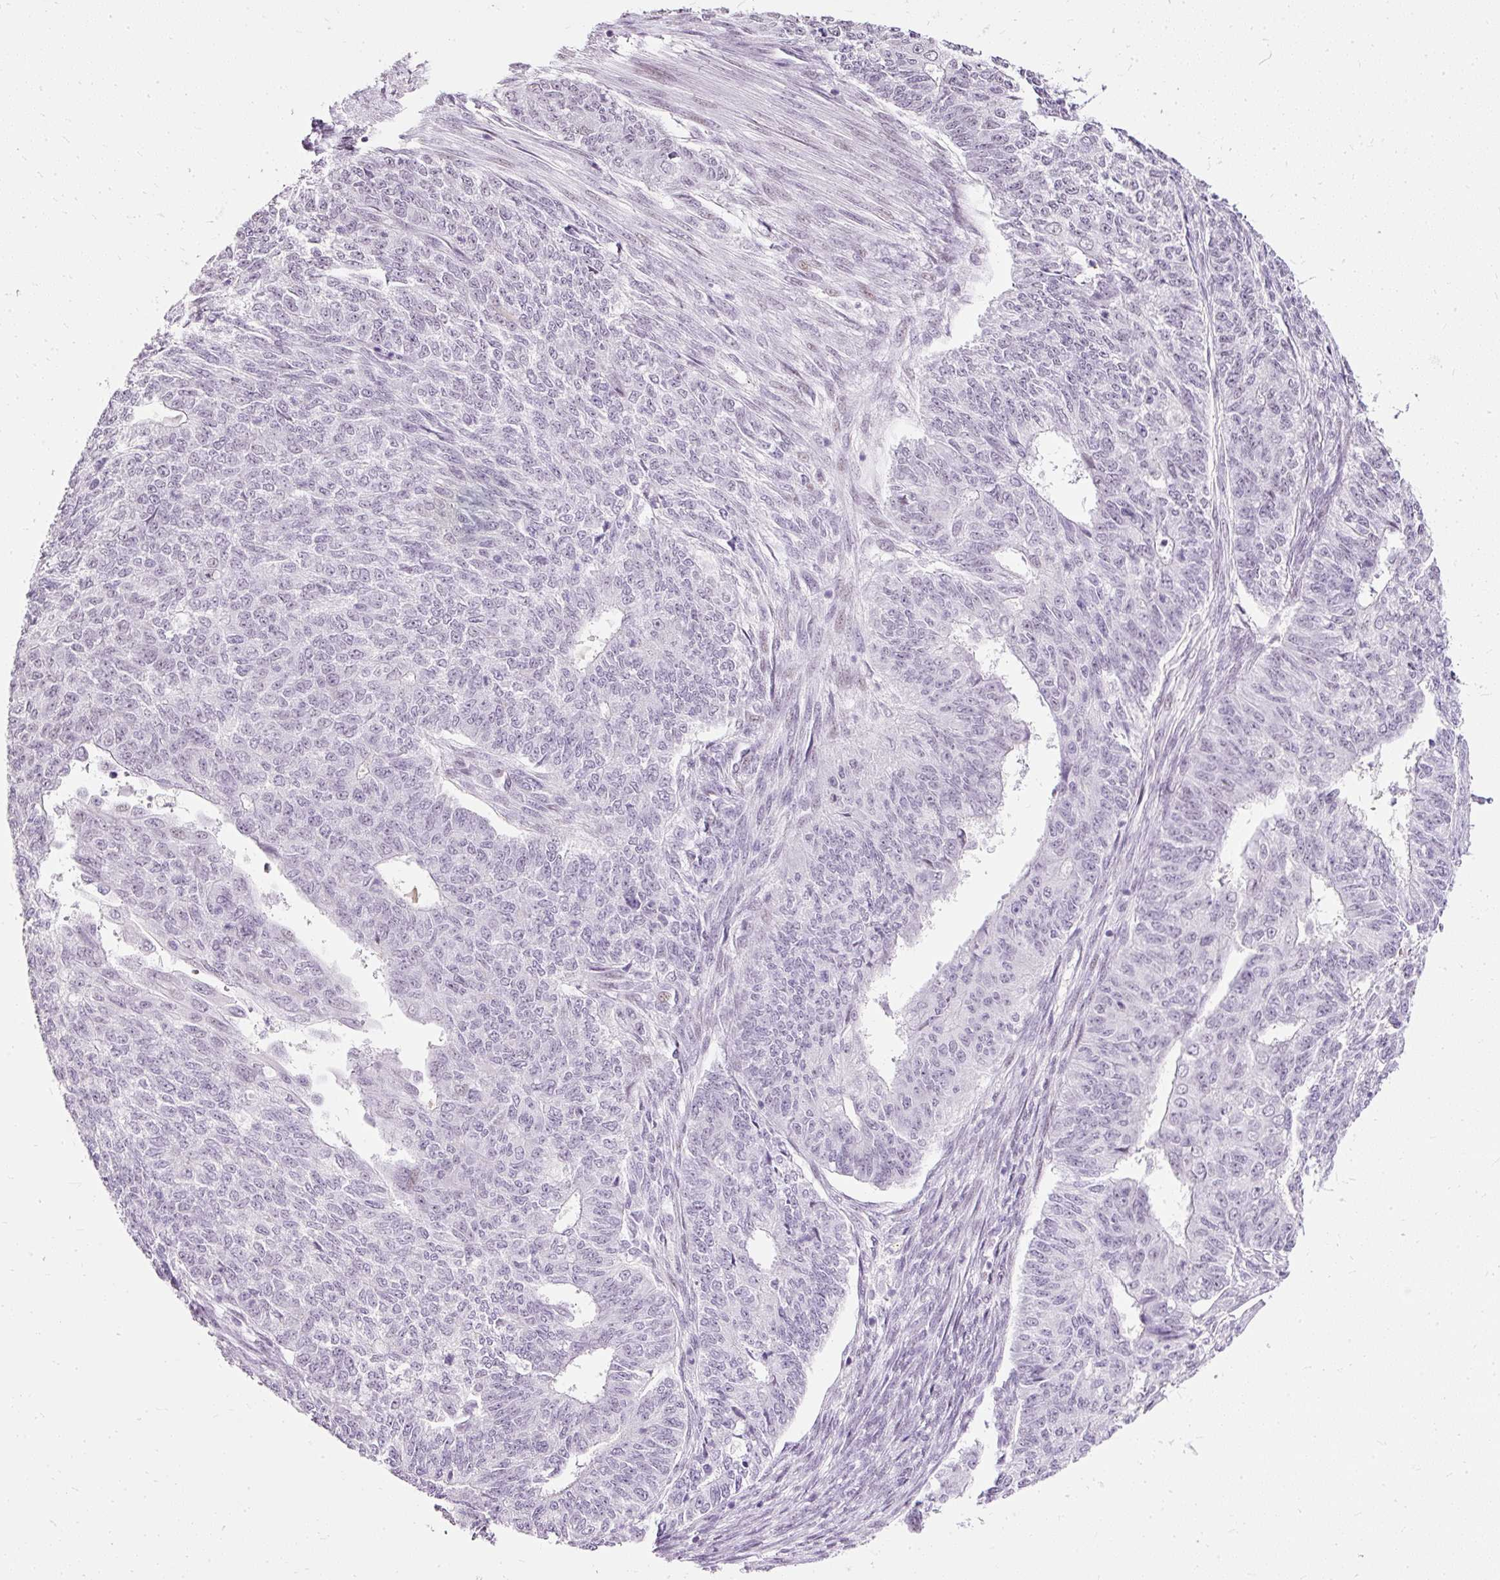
{"staining": {"intensity": "negative", "quantity": "none", "location": "none"}, "tissue": "endometrial cancer", "cell_type": "Tumor cells", "image_type": "cancer", "snomed": [{"axis": "morphology", "description": "Adenocarcinoma, NOS"}, {"axis": "topography", "description": "Endometrium"}], "caption": "Immunohistochemical staining of endometrial cancer displays no significant positivity in tumor cells.", "gene": "PDE6B", "patient": {"sex": "female", "age": 32}}